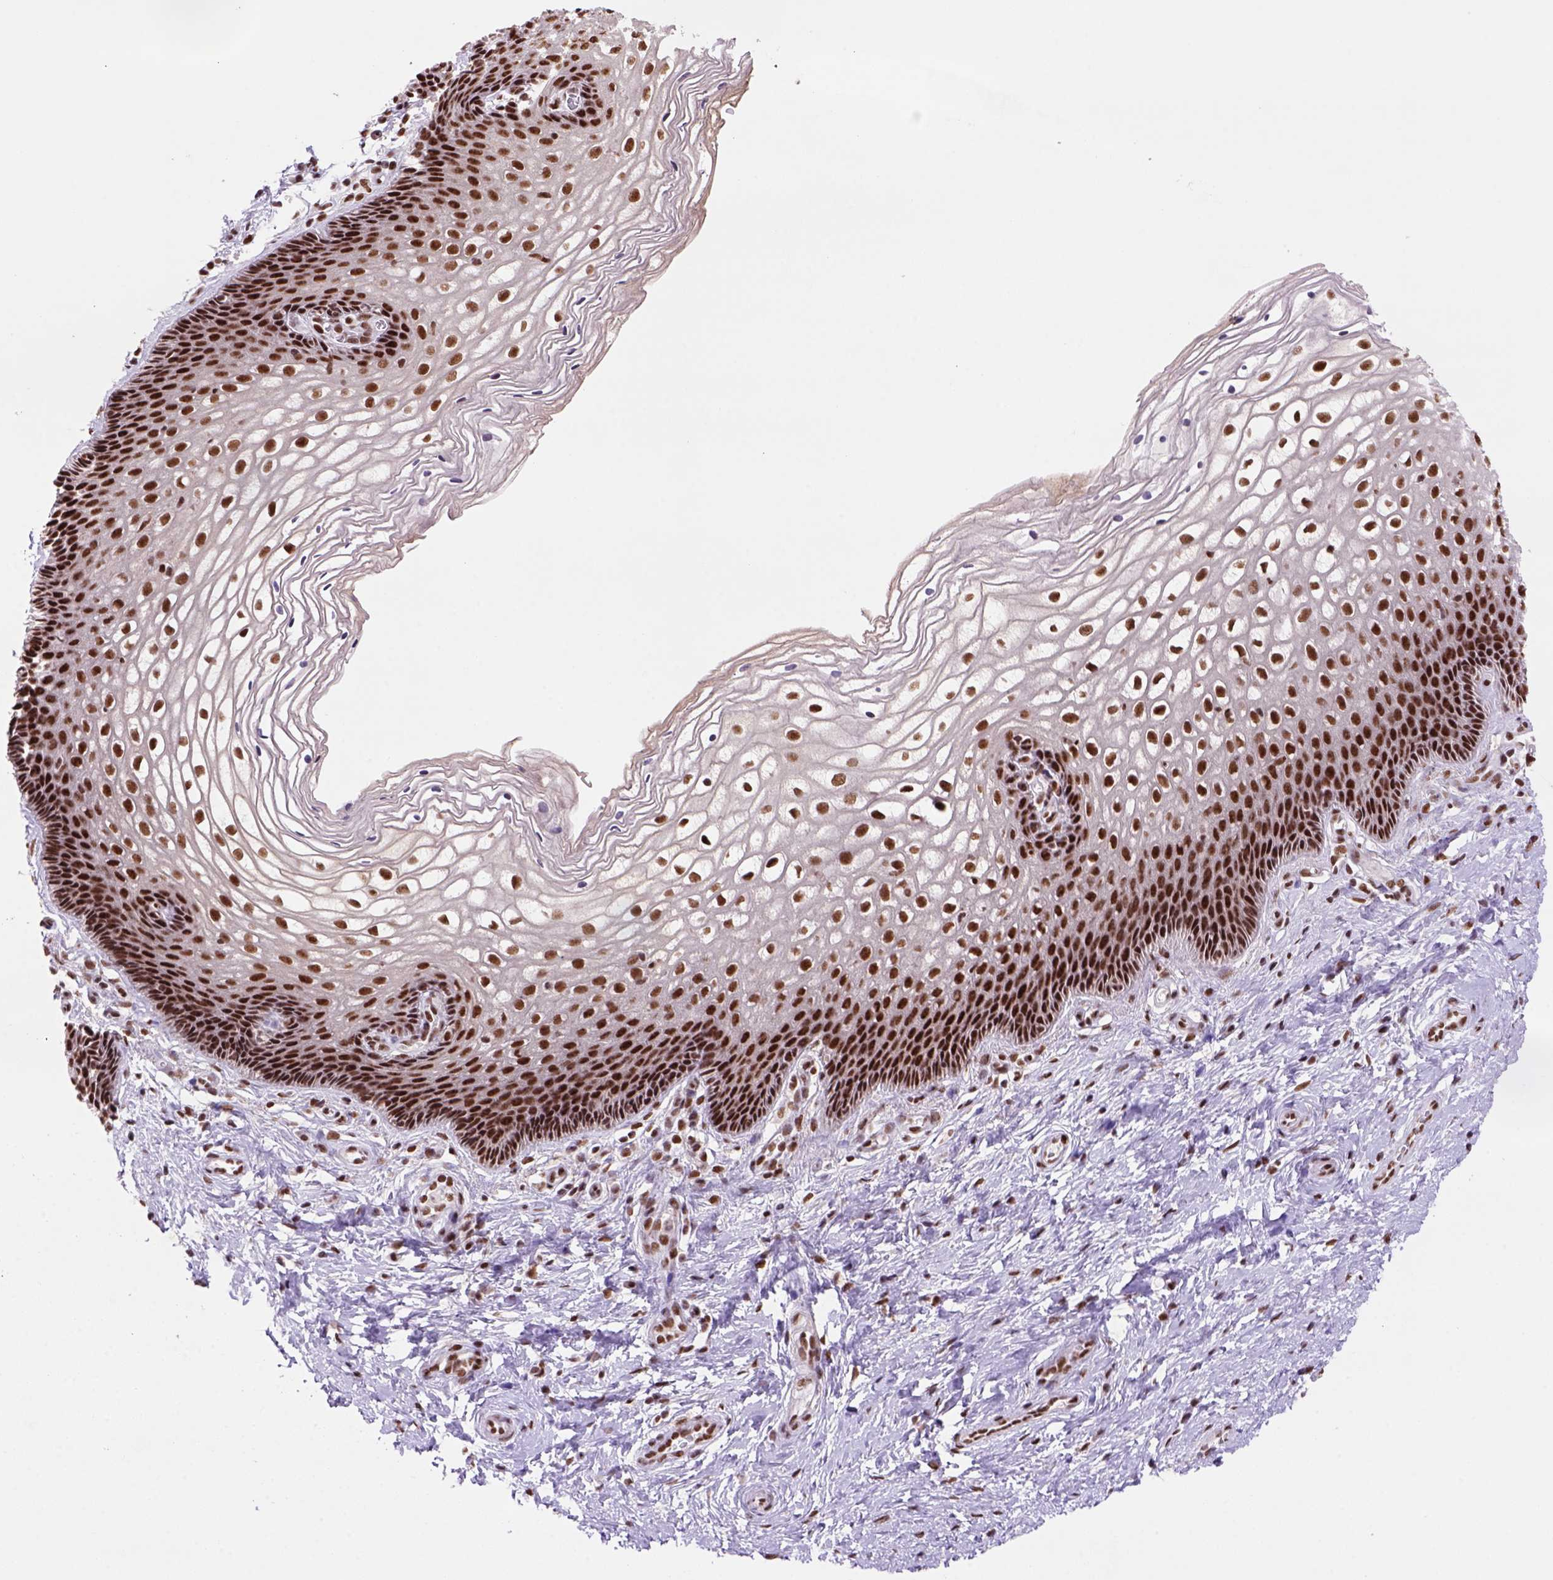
{"staining": {"intensity": "strong", "quantity": ">75%", "location": "nuclear"}, "tissue": "cervix", "cell_type": "Glandular cells", "image_type": "normal", "snomed": [{"axis": "morphology", "description": "Normal tissue, NOS"}, {"axis": "topography", "description": "Cervix"}], "caption": "Strong nuclear expression is identified in about >75% of glandular cells in unremarkable cervix.", "gene": "NSMCE2", "patient": {"sex": "female", "age": 34}}